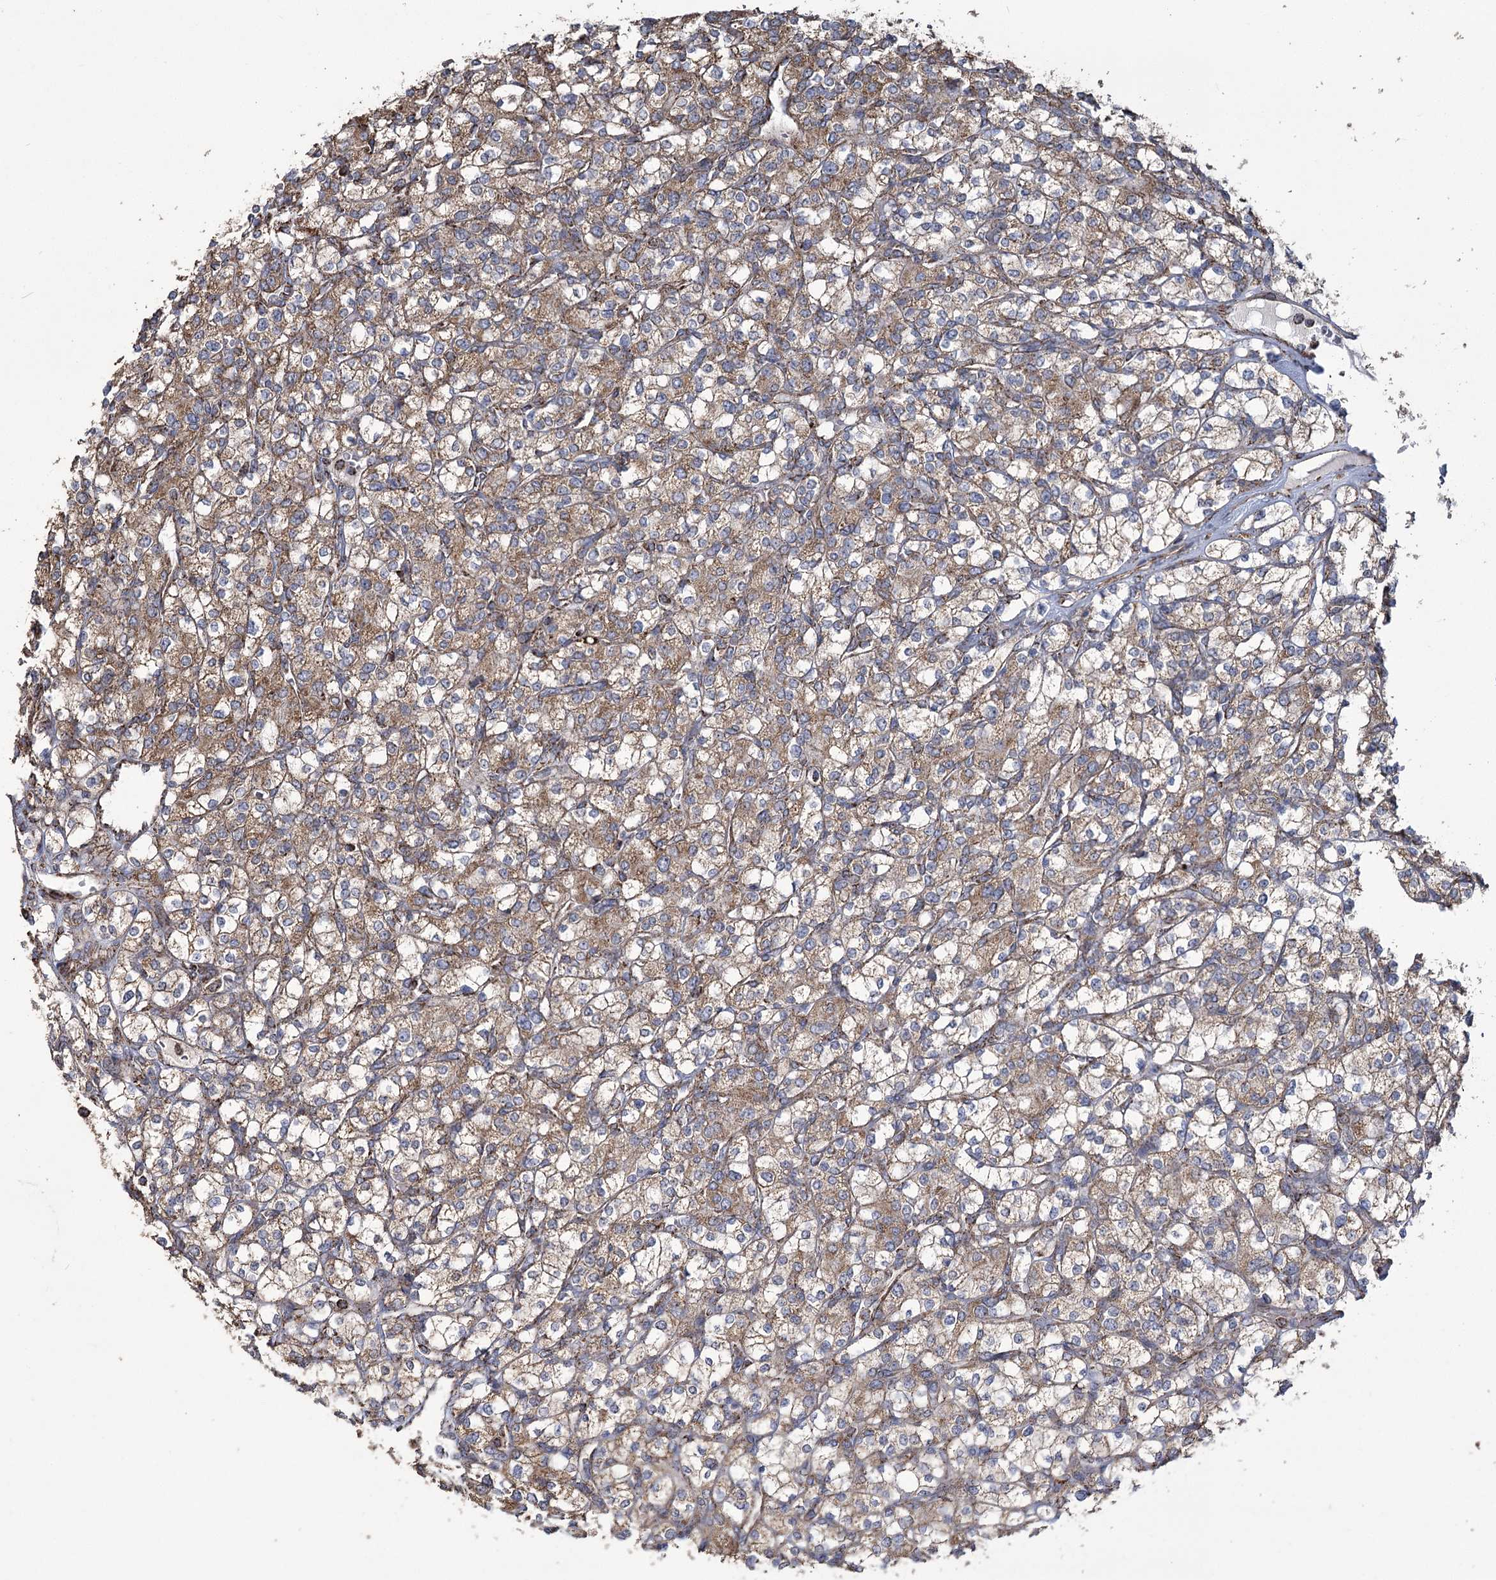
{"staining": {"intensity": "moderate", "quantity": ">75%", "location": "cytoplasmic/membranous"}, "tissue": "renal cancer", "cell_type": "Tumor cells", "image_type": "cancer", "snomed": [{"axis": "morphology", "description": "Adenocarcinoma, NOS"}, {"axis": "topography", "description": "Kidney"}], "caption": "Adenocarcinoma (renal) stained with a protein marker shows moderate staining in tumor cells.", "gene": "RANBP3L", "patient": {"sex": "male", "age": 77}}